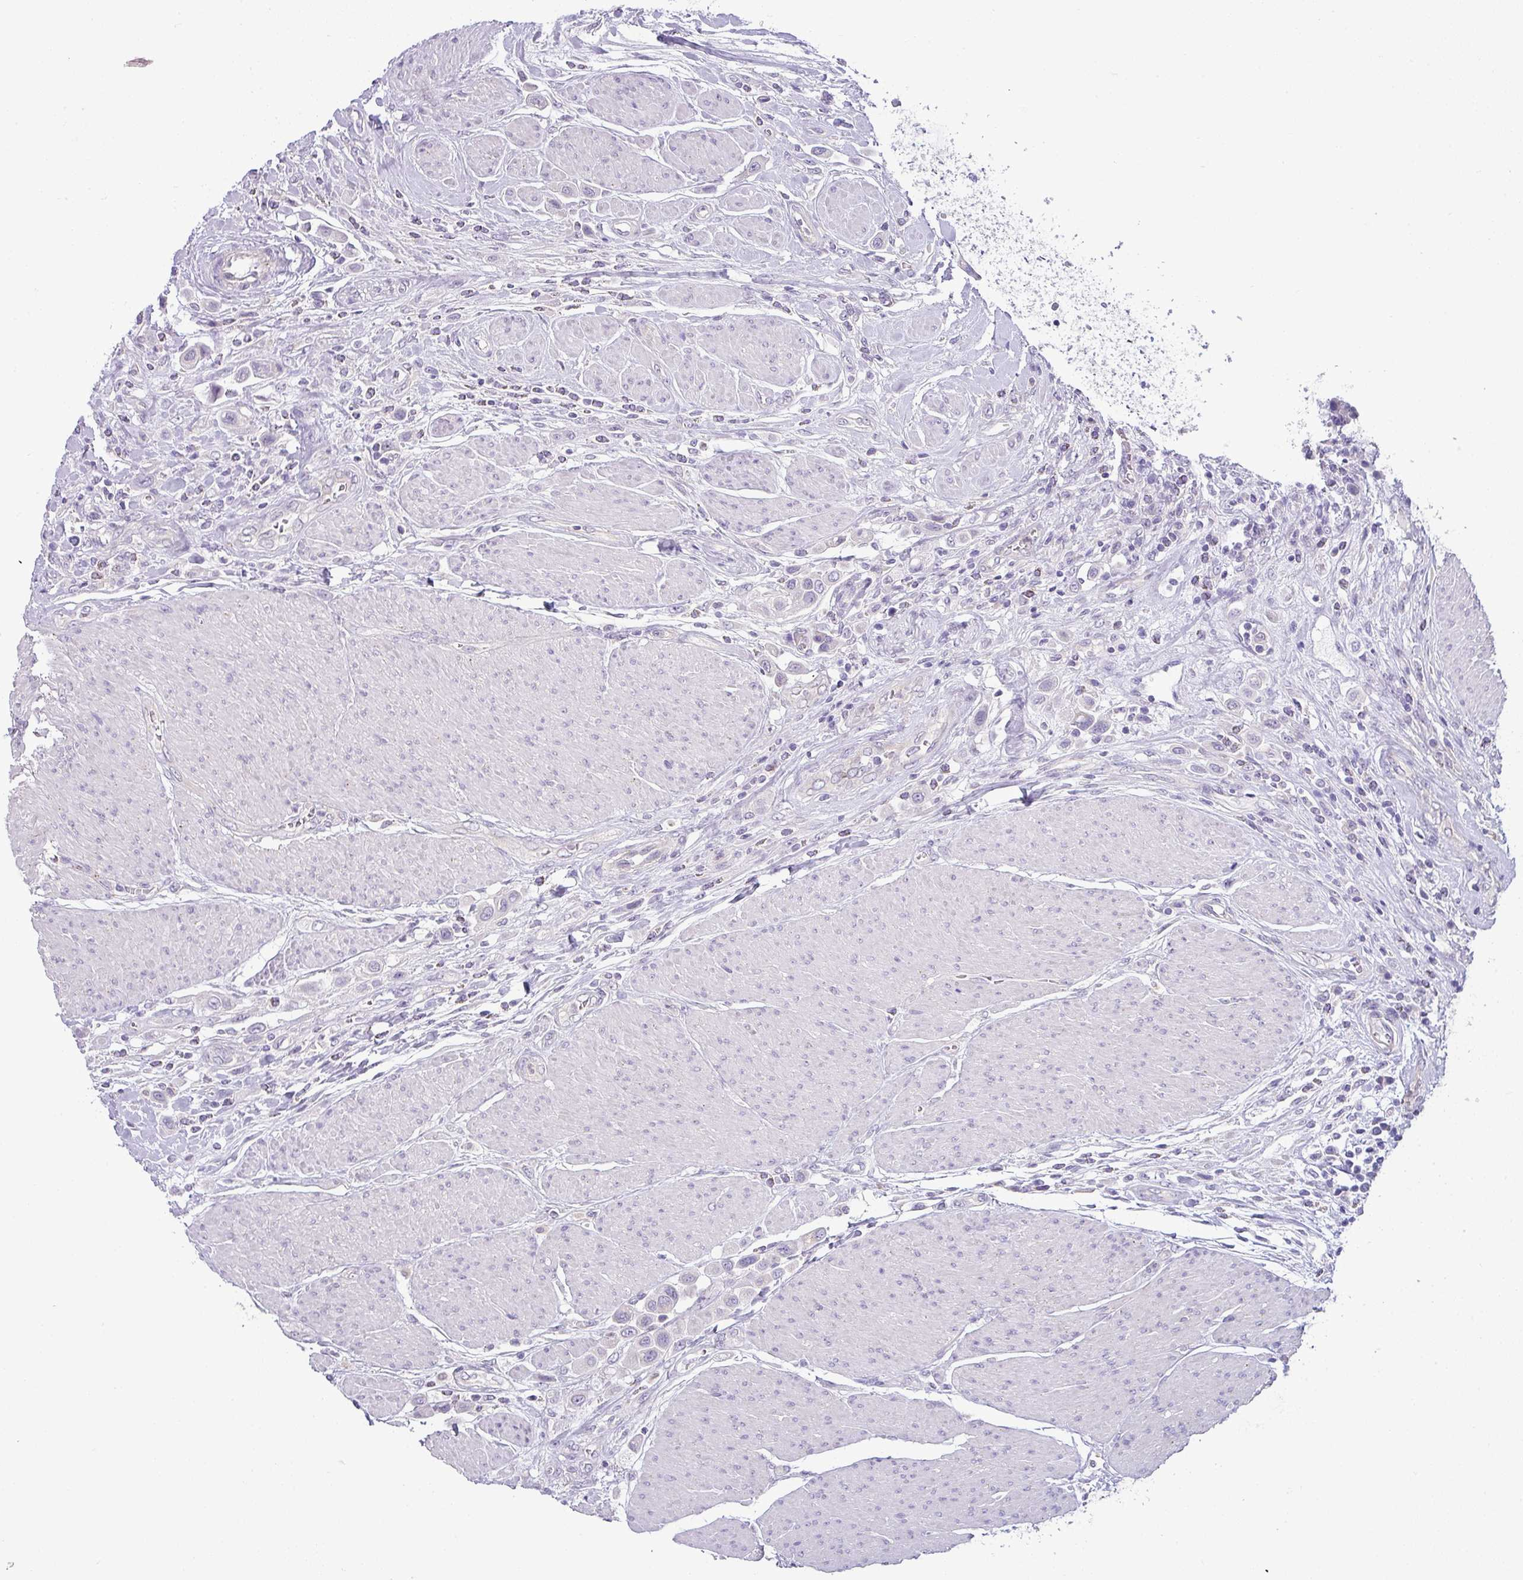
{"staining": {"intensity": "negative", "quantity": "none", "location": "none"}, "tissue": "urothelial cancer", "cell_type": "Tumor cells", "image_type": "cancer", "snomed": [{"axis": "morphology", "description": "Urothelial carcinoma, High grade"}, {"axis": "topography", "description": "Urinary bladder"}], "caption": "IHC photomicrograph of high-grade urothelial carcinoma stained for a protein (brown), which exhibits no positivity in tumor cells.", "gene": "HBEGF", "patient": {"sex": "male", "age": 50}}